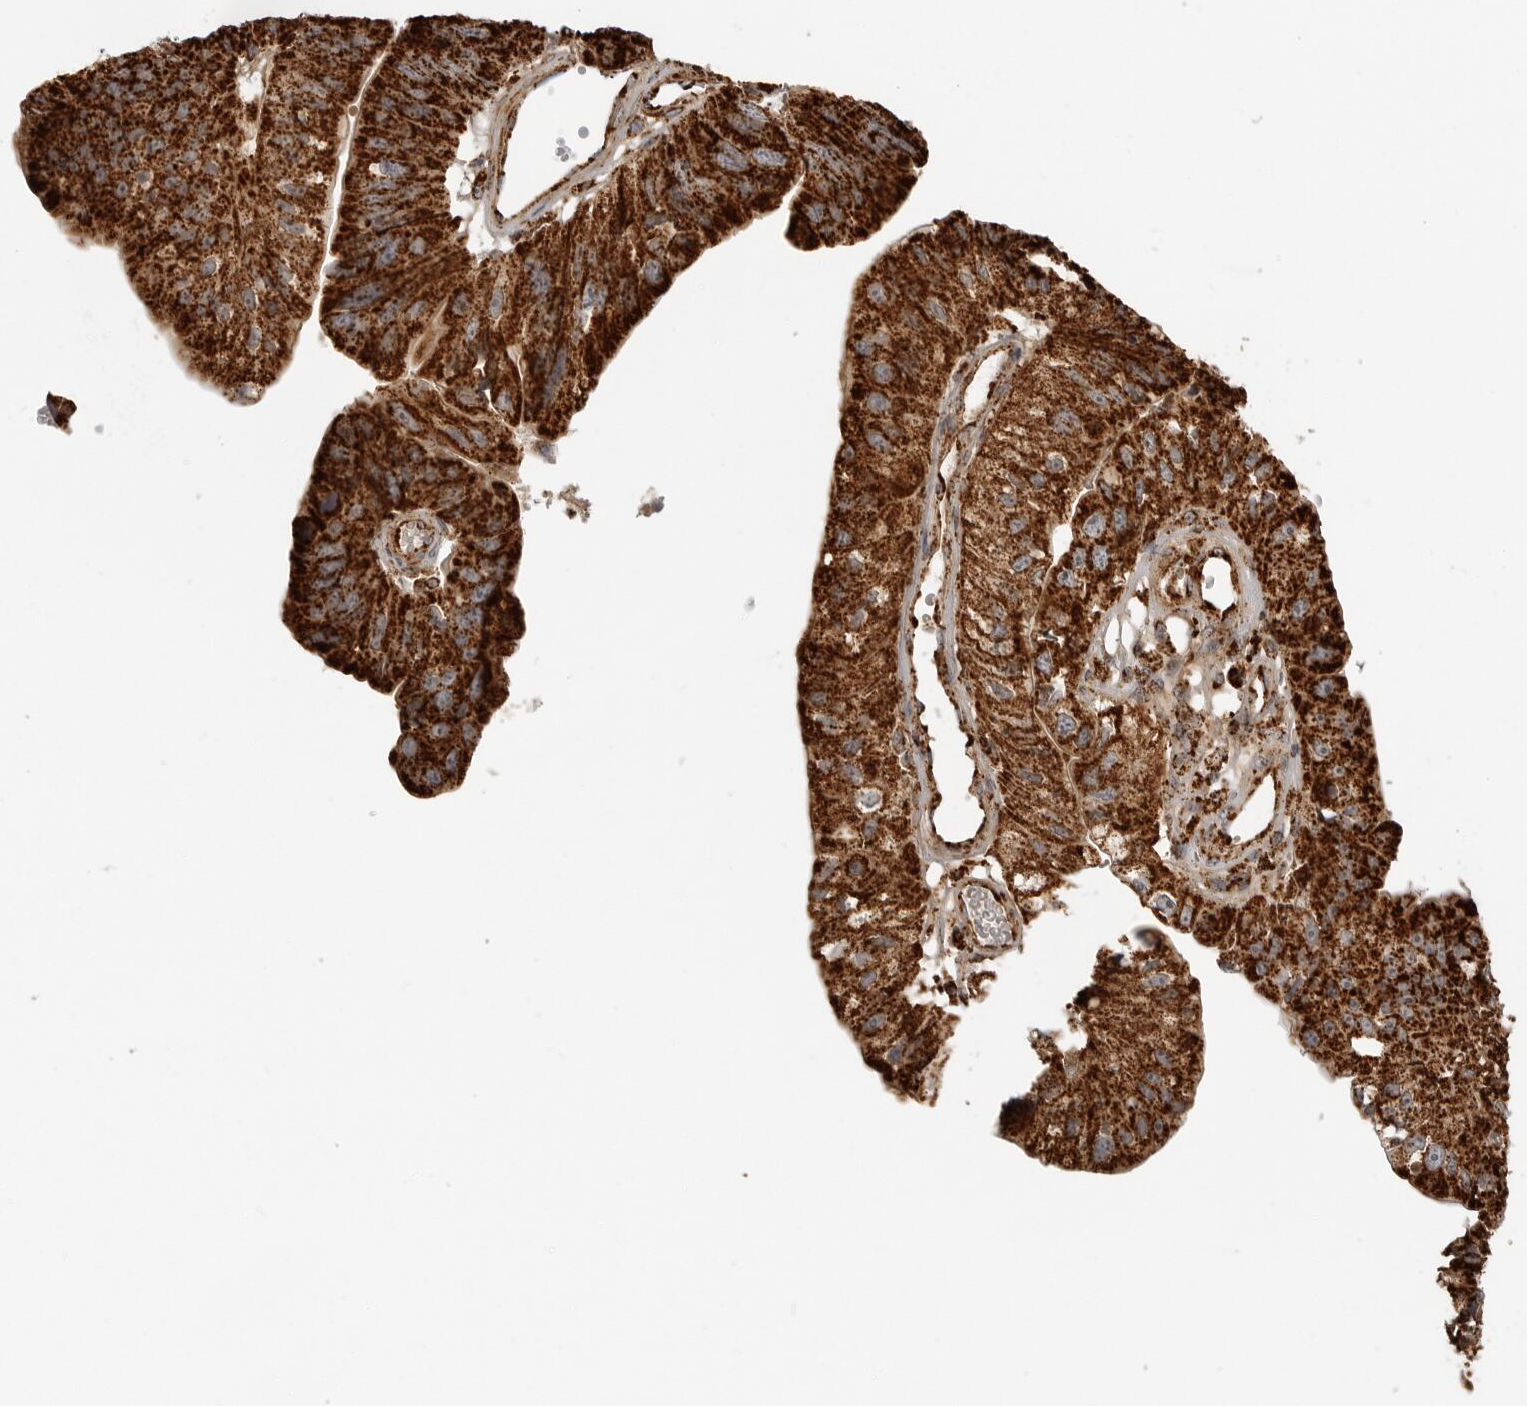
{"staining": {"intensity": "strong", "quantity": ">75%", "location": "cytoplasmic/membranous"}, "tissue": "stomach cancer", "cell_type": "Tumor cells", "image_type": "cancer", "snomed": [{"axis": "morphology", "description": "Adenocarcinoma, NOS"}, {"axis": "topography", "description": "Stomach"}], "caption": "This histopathology image demonstrates immunohistochemistry (IHC) staining of stomach cancer, with high strong cytoplasmic/membranous positivity in about >75% of tumor cells.", "gene": "BMP2K", "patient": {"sex": "male", "age": 59}}